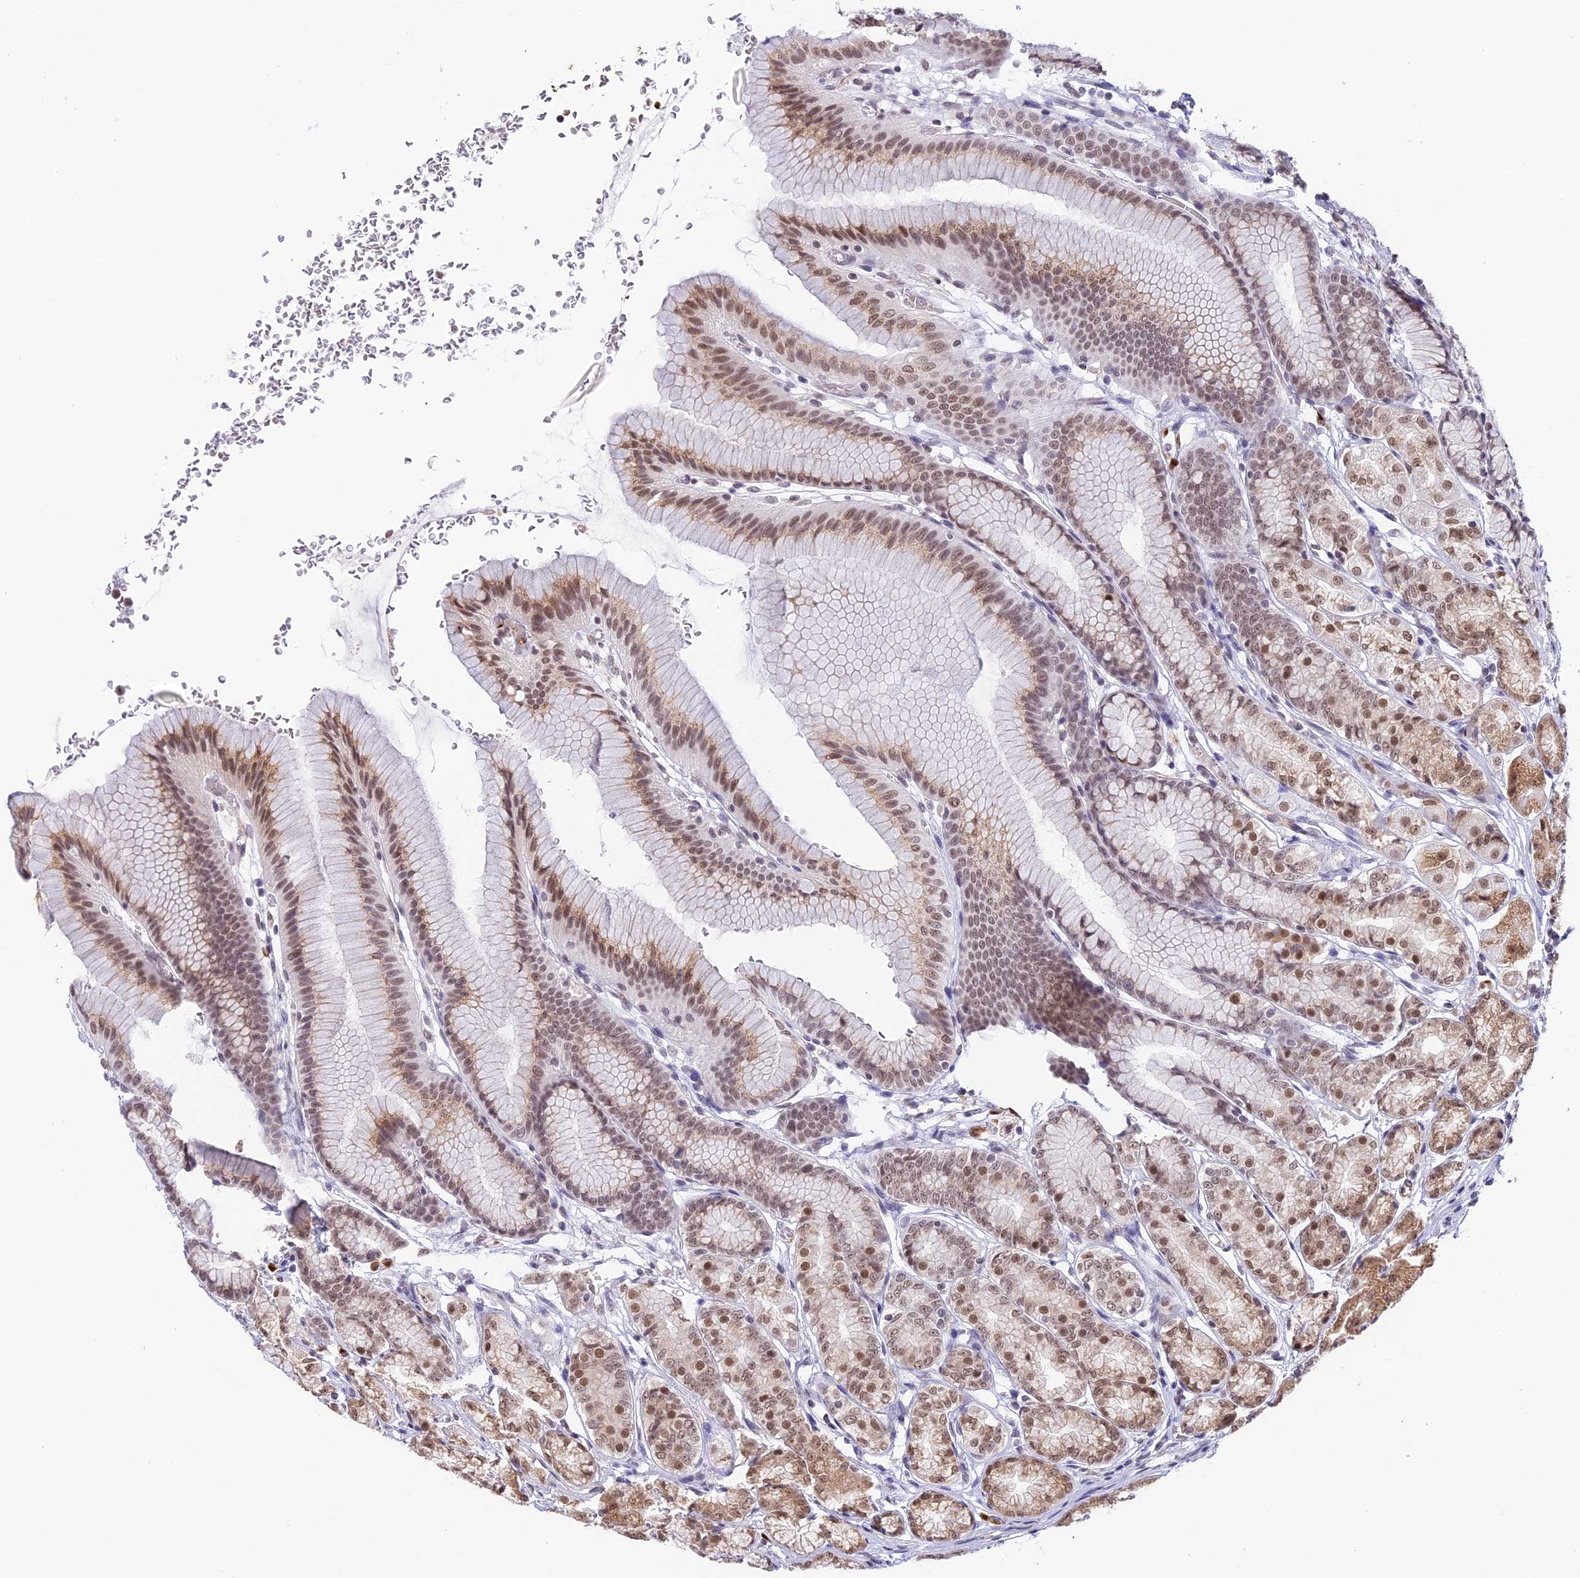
{"staining": {"intensity": "moderate", "quantity": ">75%", "location": "cytoplasmic/membranous,nuclear"}, "tissue": "stomach", "cell_type": "Glandular cells", "image_type": "normal", "snomed": [{"axis": "morphology", "description": "Normal tissue, NOS"}, {"axis": "morphology", "description": "Adenocarcinoma, NOS"}, {"axis": "morphology", "description": "Adenocarcinoma, High grade"}, {"axis": "topography", "description": "Stomach, upper"}, {"axis": "topography", "description": "Stomach"}], "caption": "A micrograph of stomach stained for a protein exhibits moderate cytoplasmic/membranous,nuclear brown staining in glandular cells. The staining was performed using DAB, with brown indicating positive protein expression. Nuclei are stained blue with hematoxylin.", "gene": "HEATR5B", "patient": {"sex": "female", "age": 65}}